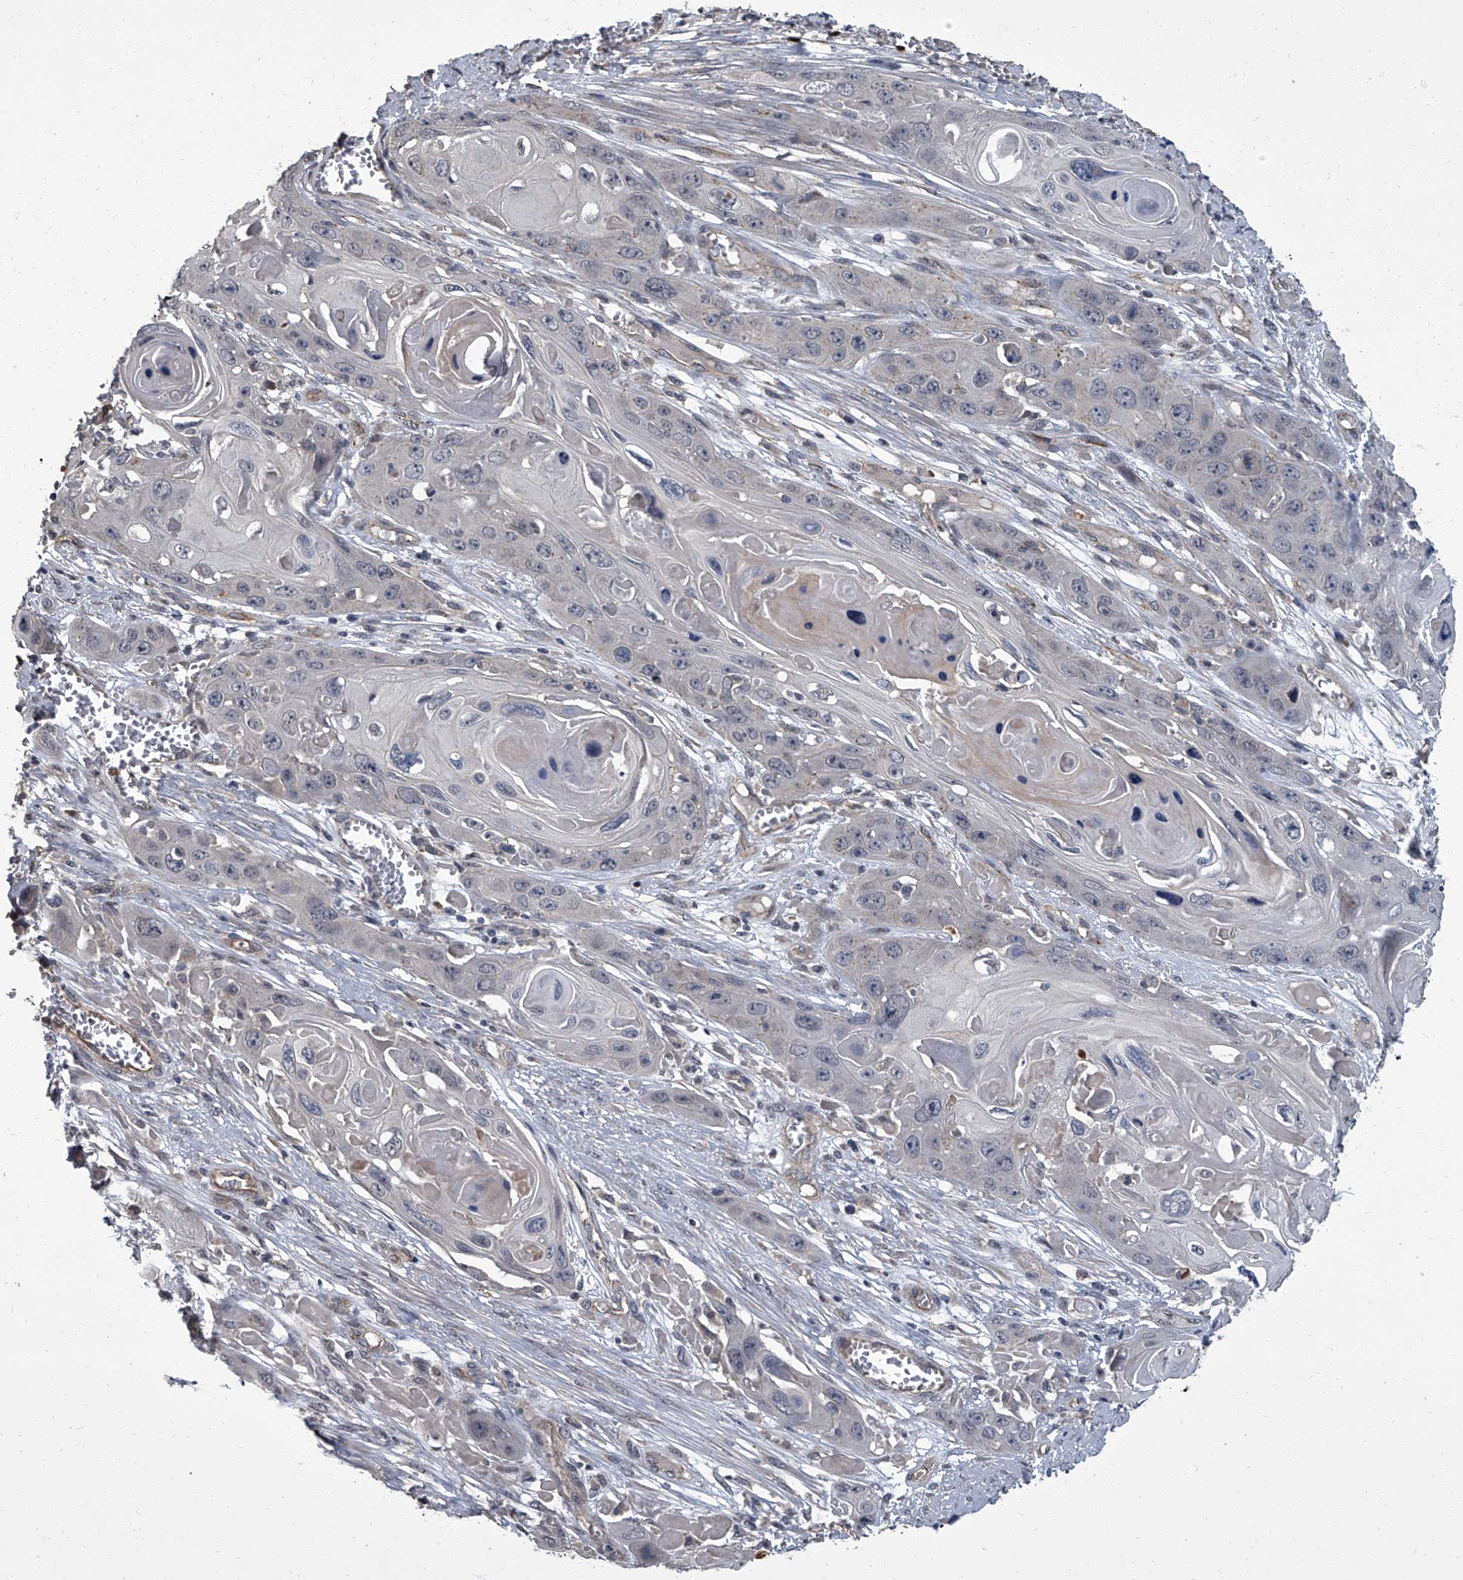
{"staining": {"intensity": "negative", "quantity": "none", "location": "none"}, "tissue": "skin cancer", "cell_type": "Tumor cells", "image_type": "cancer", "snomed": [{"axis": "morphology", "description": "Squamous cell carcinoma, NOS"}, {"axis": "topography", "description": "Skin"}], "caption": "This is an immunohistochemistry (IHC) micrograph of human skin cancer. There is no expression in tumor cells.", "gene": "SIRT4", "patient": {"sex": "male", "age": 55}}